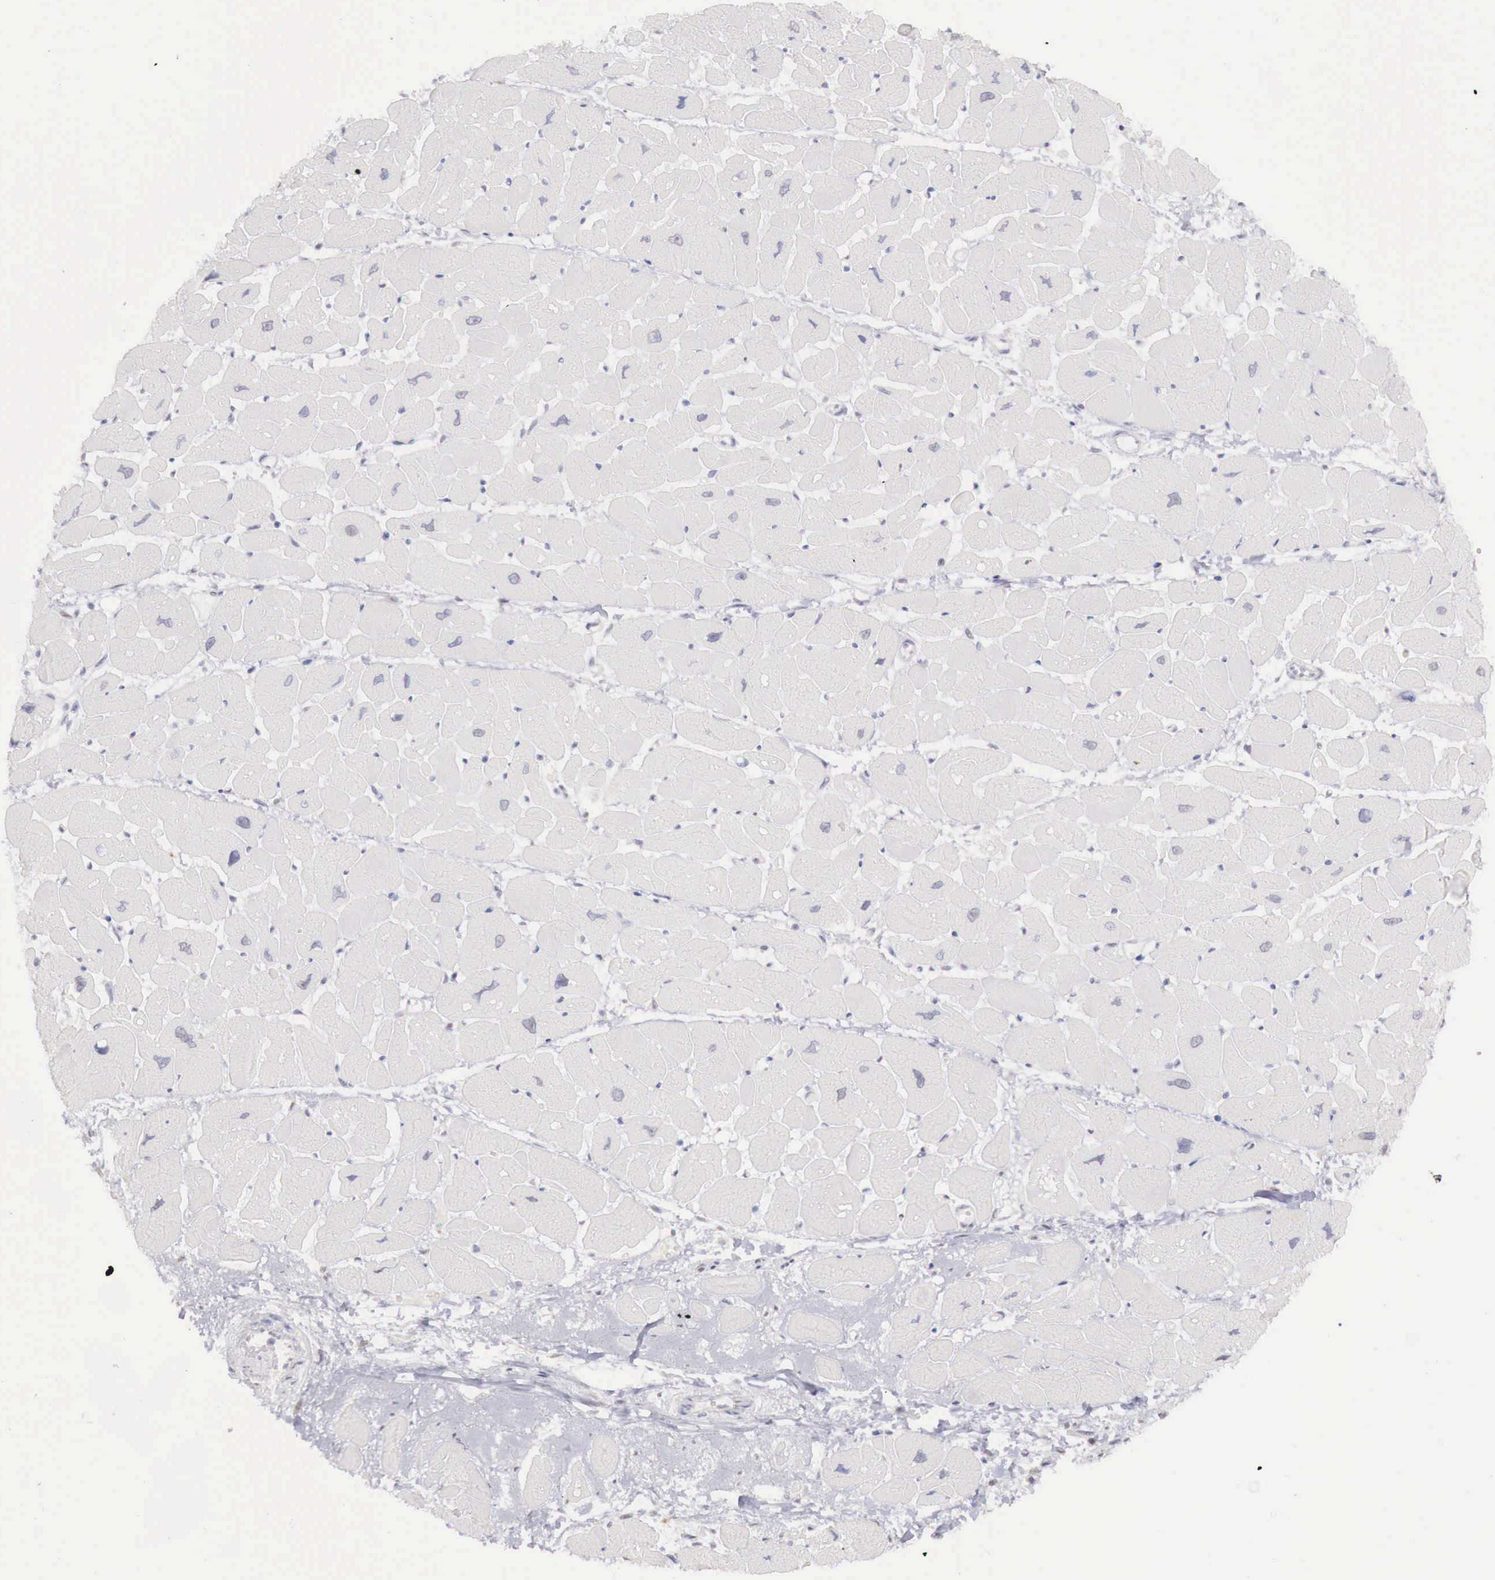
{"staining": {"intensity": "negative", "quantity": "none", "location": "none"}, "tissue": "heart muscle", "cell_type": "Cardiomyocytes", "image_type": "normal", "snomed": [{"axis": "morphology", "description": "Normal tissue, NOS"}, {"axis": "topography", "description": "Heart"}], "caption": "Immunohistochemistry photomicrograph of benign heart muscle: human heart muscle stained with DAB (3,3'-diaminobenzidine) displays no significant protein expression in cardiomyocytes.", "gene": "UBA1", "patient": {"sex": "female", "age": 54}}